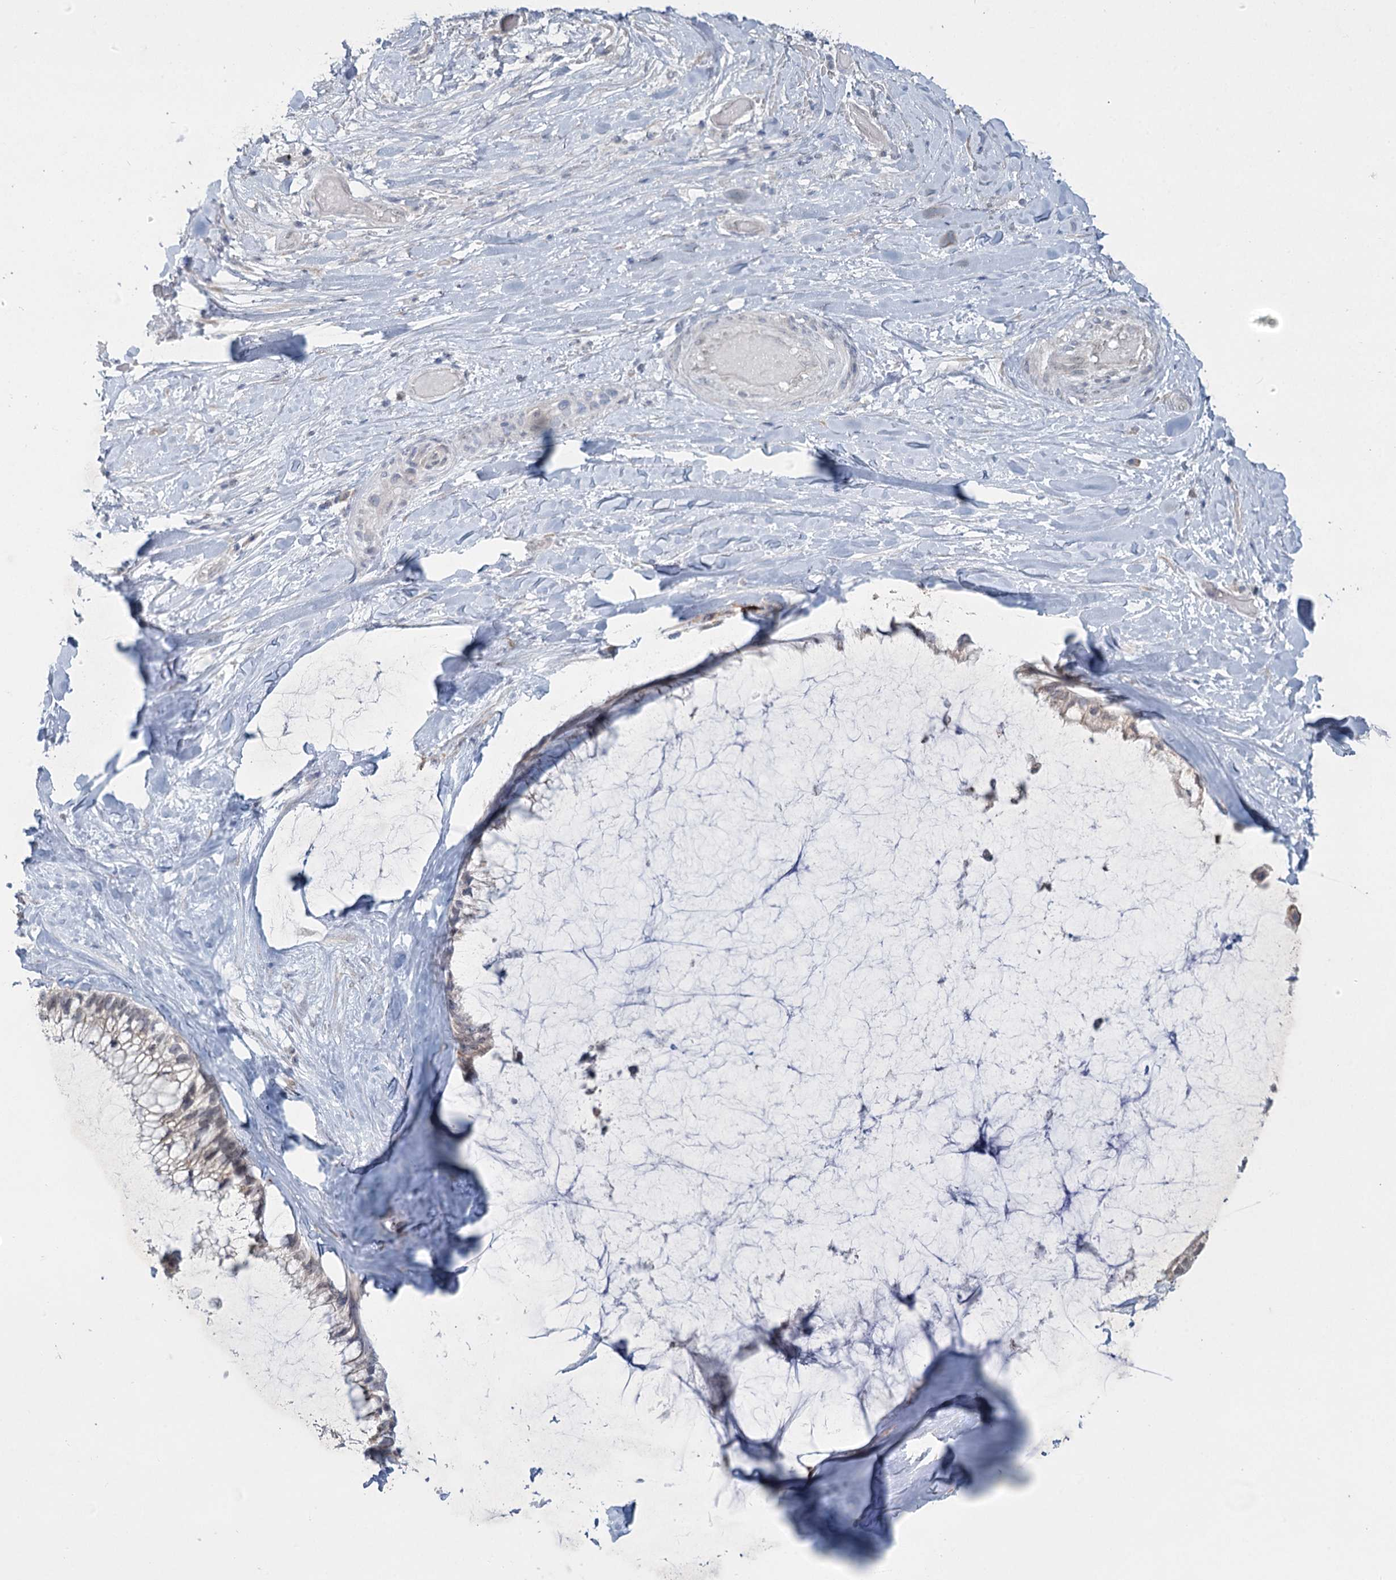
{"staining": {"intensity": "weak", "quantity": "<25%", "location": "nuclear"}, "tissue": "ovarian cancer", "cell_type": "Tumor cells", "image_type": "cancer", "snomed": [{"axis": "morphology", "description": "Cystadenocarcinoma, mucinous, NOS"}, {"axis": "topography", "description": "Ovary"}], "caption": "High magnification brightfield microscopy of ovarian cancer (mucinous cystadenocarcinoma) stained with DAB (brown) and counterstained with hematoxylin (blue): tumor cells show no significant staining.", "gene": "ABITRAM", "patient": {"sex": "female", "age": 39}}